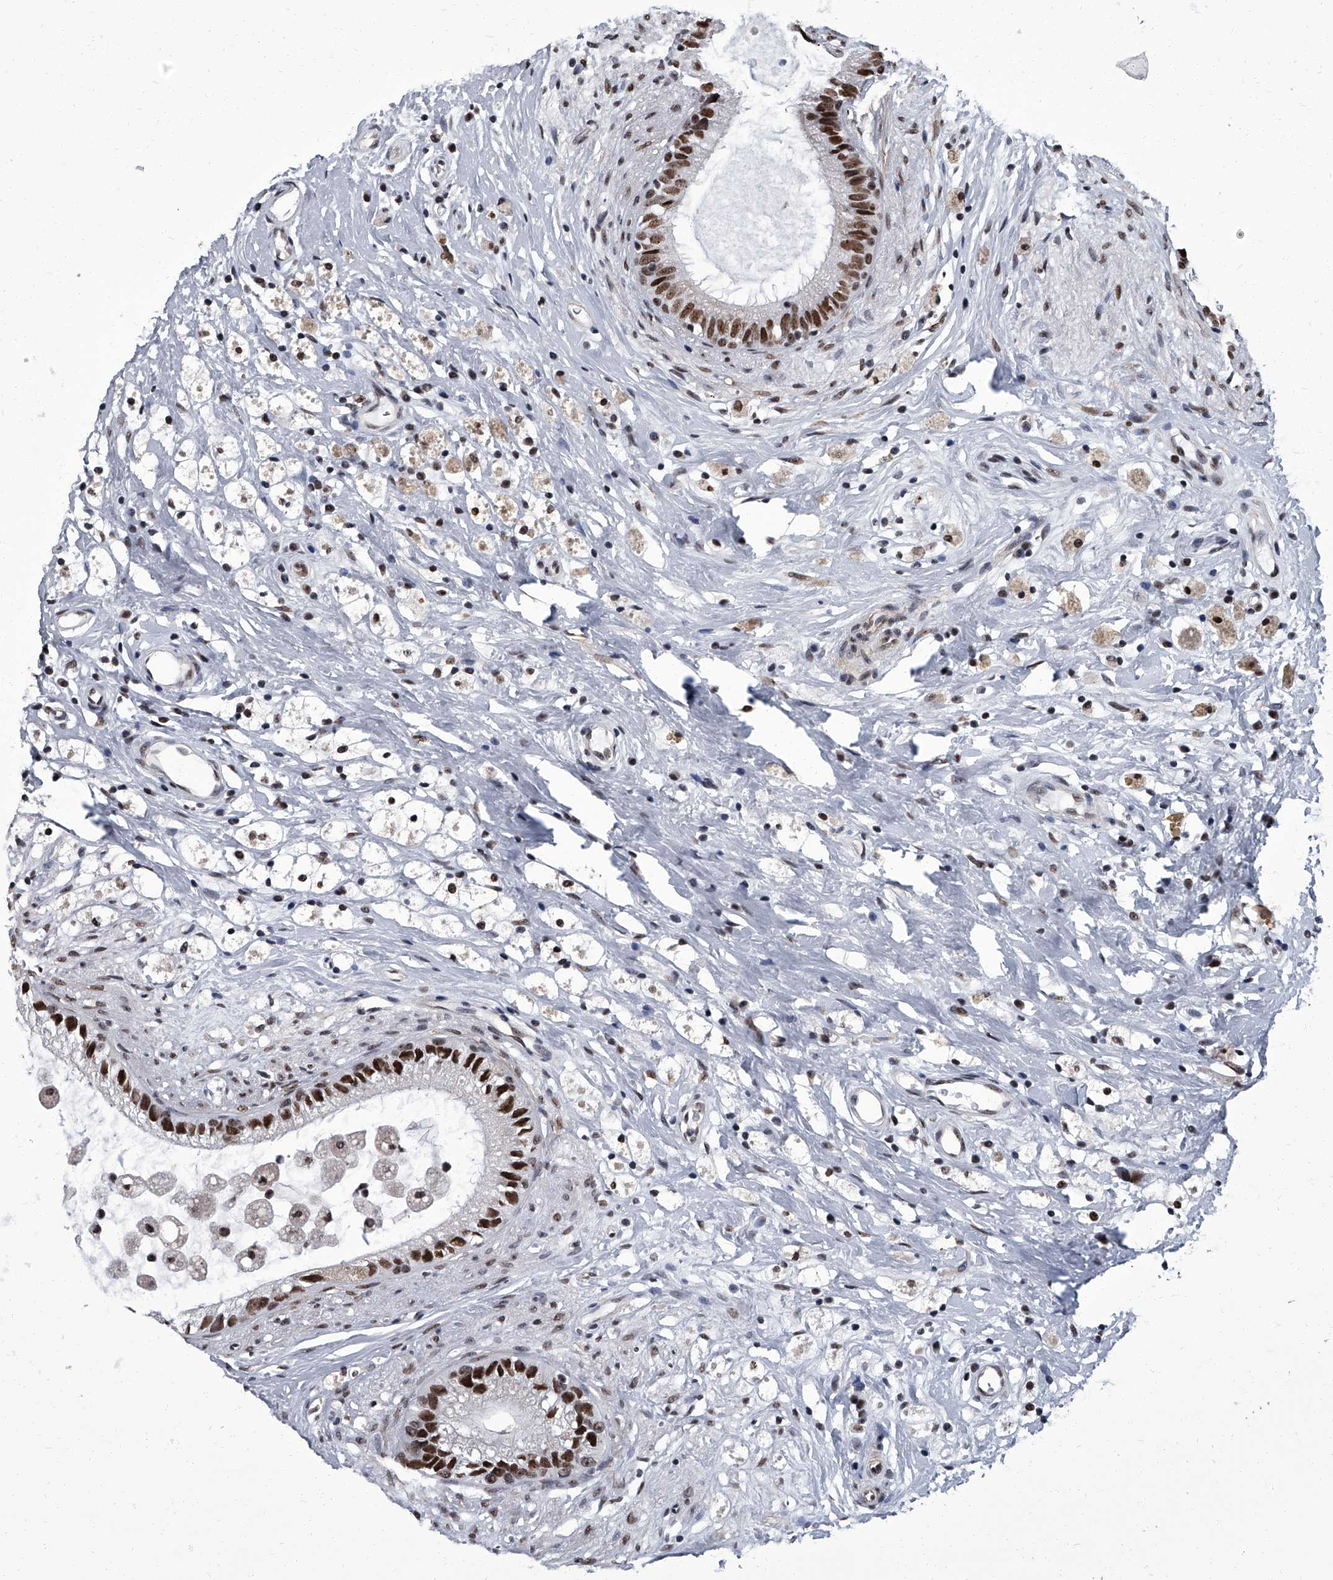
{"staining": {"intensity": "strong", "quantity": ">75%", "location": "nuclear"}, "tissue": "epididymis", "cell_type": "Glandular cells", "image_type": "normal", "snomed": [{"axis": "morphology", "description": "Normal tissue, NOS"}, {"axis": "topography", "description": "Epididymis"}], "caption": "Human epididymis stained for a protein (brown) demonstrates strong nuclear positive staining in approximately >75% of glandular cells.", "gene": "ZNF518B", "patient": {"sex": "male", "age": 80}}